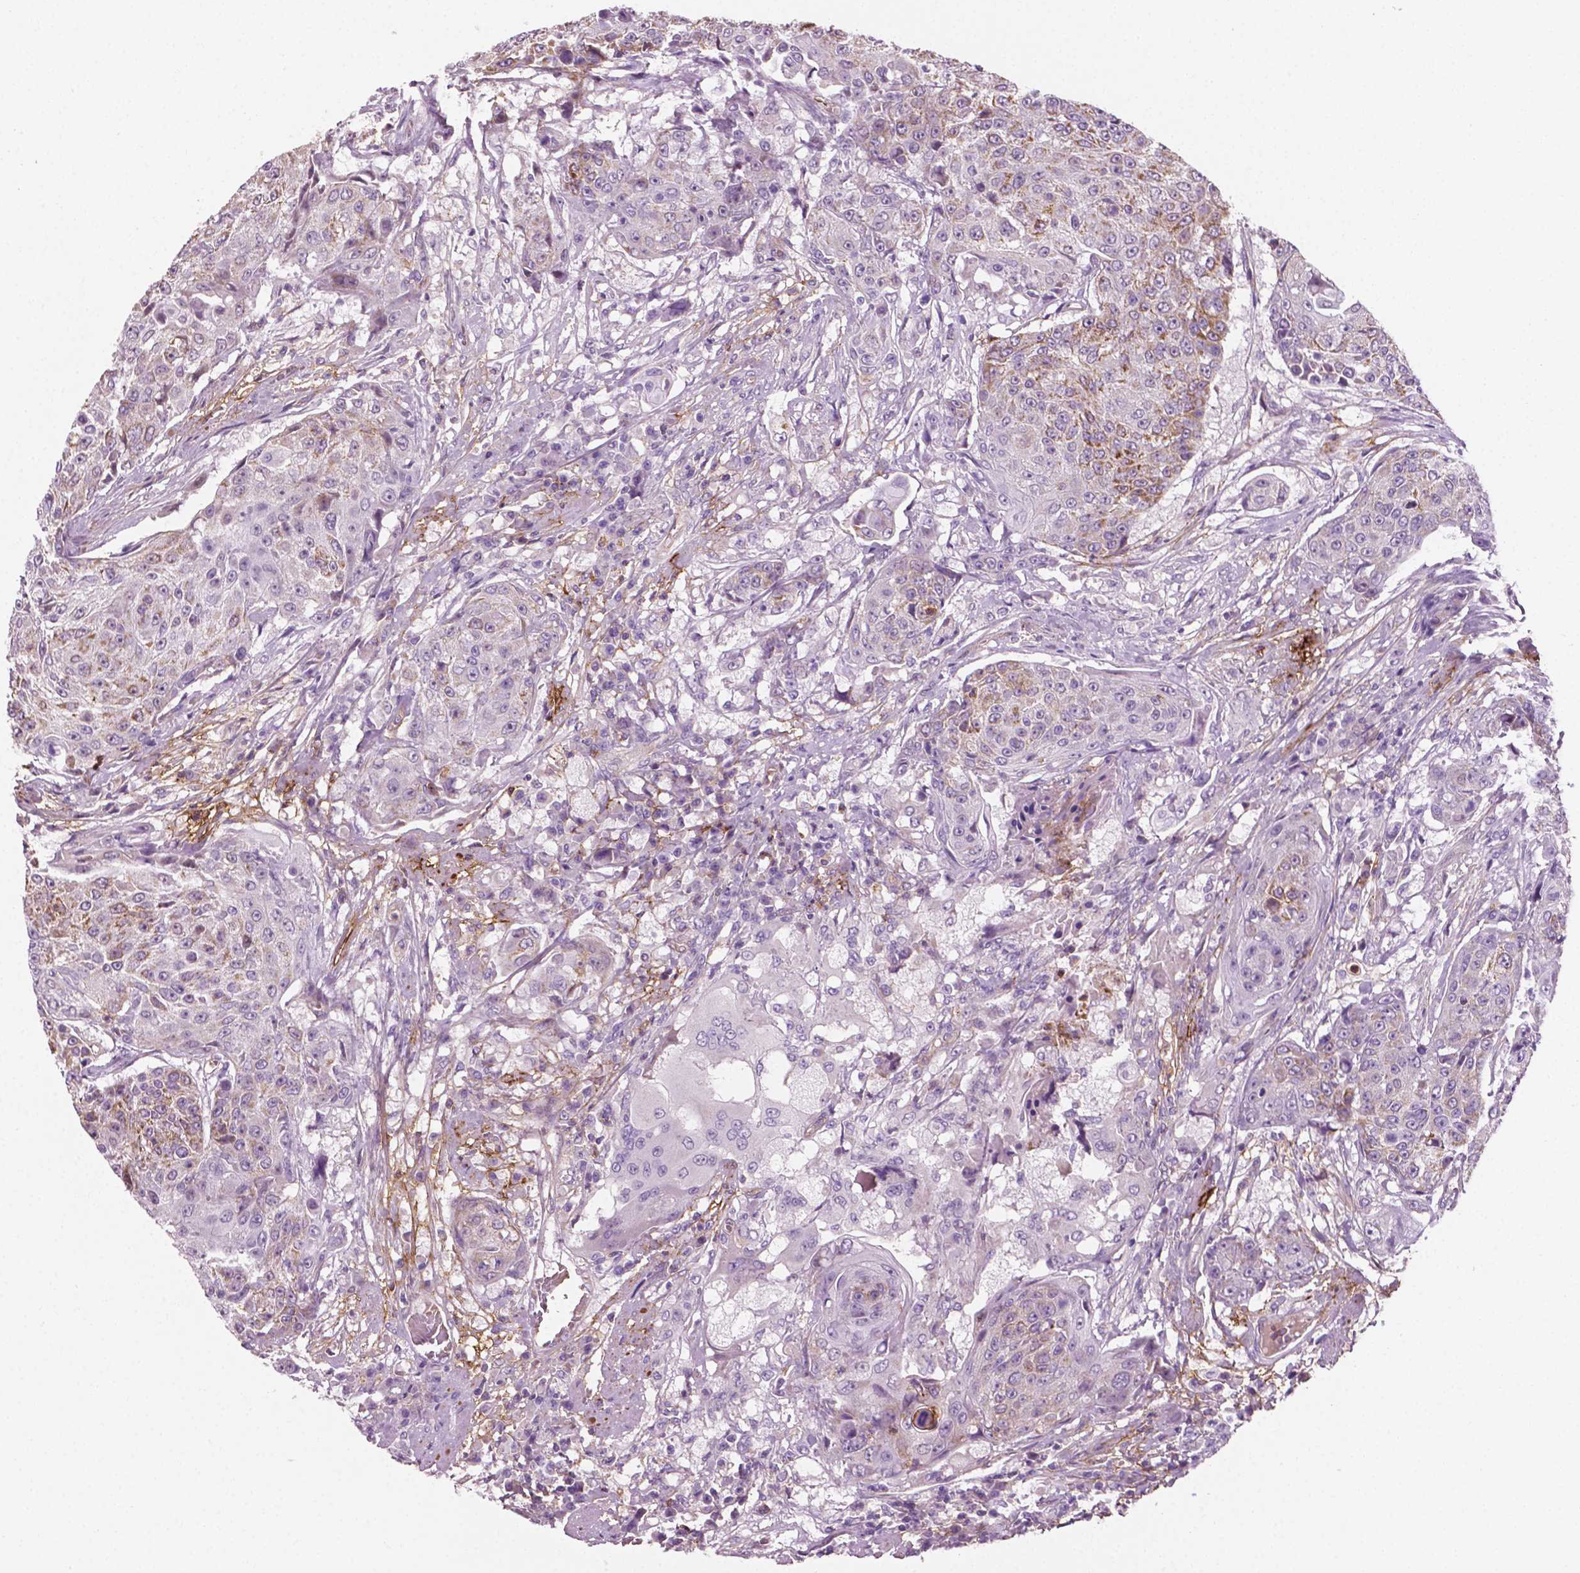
{"staining": {"intensity": "moderate", "quantity": "<25%", "location": "cytoplasmic/membranous"}, "tissue": "urothelial cancer", "cell_type": "Tumor cells", "image_type": "cancer", "snomed": [{"axis": "morphology", "description": "Urothelial carcinoma, High grade"}, {"axis": "topography", "description": "Urinary bladder"}], "caption": "This histopathology image reveals high-grade urothelial carcinoma stained with immunohistochemistry (IHC) to label a protein in brown. The cytoplasmic/membranous of tumor cells show moderate positivity for the protein. Nuclei are counter-stained blue.", "gene": "PTX3", "patient": {"sex": "female", "age": 63}}